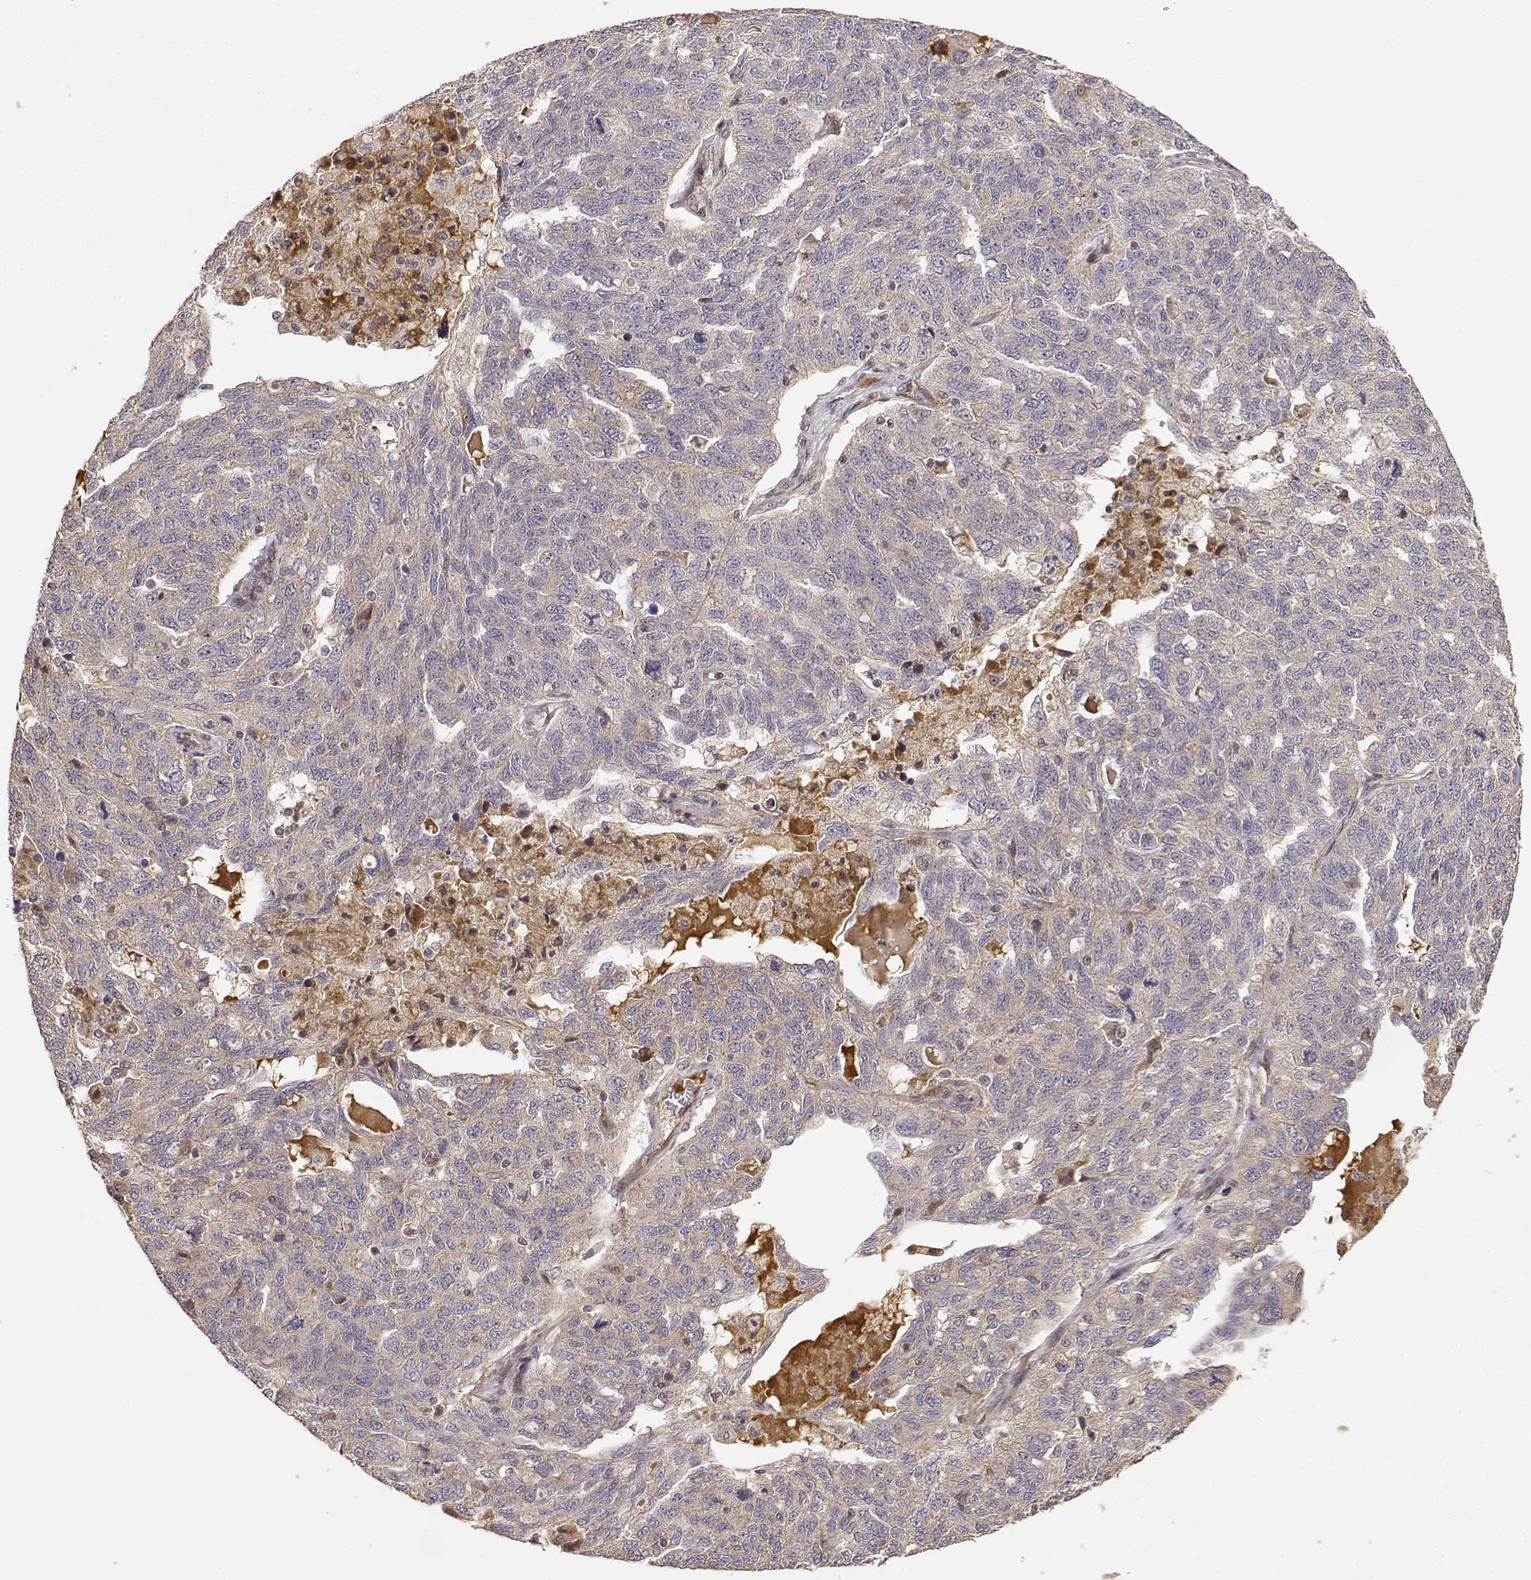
{"staining": {"intensity": "weak", "quantity": ">75%", "location": "cytoplasmic/membranous"}, "tissue": "ovarian cancer", "cell_type": "Tumor cells", "image_type": "cancer", "snomed": [{"axis": "morphology", "description": "Cystadenocarcinoma, serous, NOS"}, {"axis": "topography", "description": "Ovary"}], "caption": "A high-resolution micrograph shows immunohistochemistry (IHC) staining of ovarian cancer (serous cystadenocarcinoma), which reveals weak cytoplasmic/membranous staining in approximately >75% of tumor cells.", "gene": "PICK1", "patient": {"sex": "female", "age": 71}}